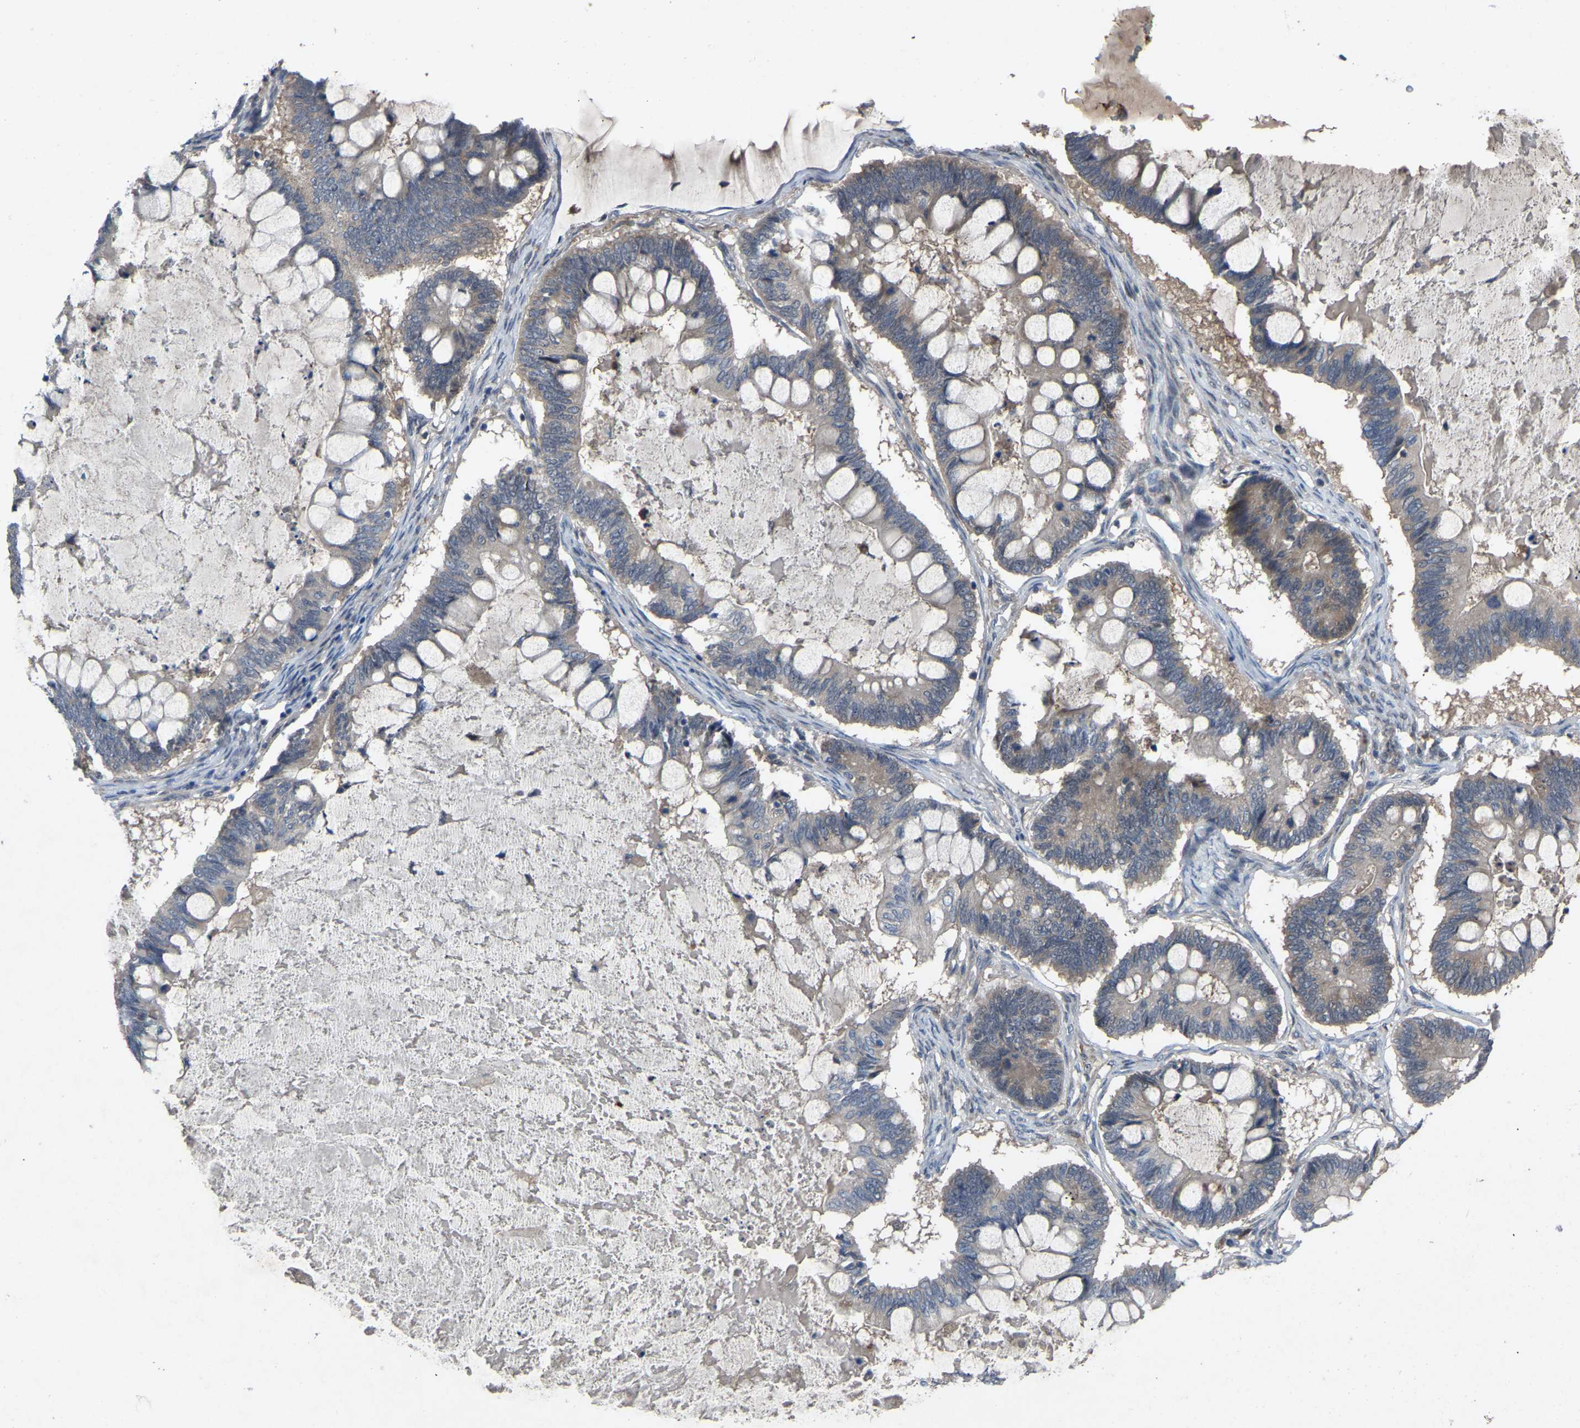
{"staining": {"intensity": "negative", "quantity": "none", "location": "none"}, "tissue": "ovarian cancer", "cell_type": "Tumor cells", "image_type": "cancer", "snomed": [{"axis": "morphology", "description": "Cystadenocarcinoma, mucinous, NOS"}, {"axis": "topography", "description": "Ovary"}], "caption": "An image of ovarian mucinous cystadenocarcinoma stained for a protein reveals no brown staining in tumor cells.", "gene": "FHIT", "patient": {"sex": "female", "age": 61}}